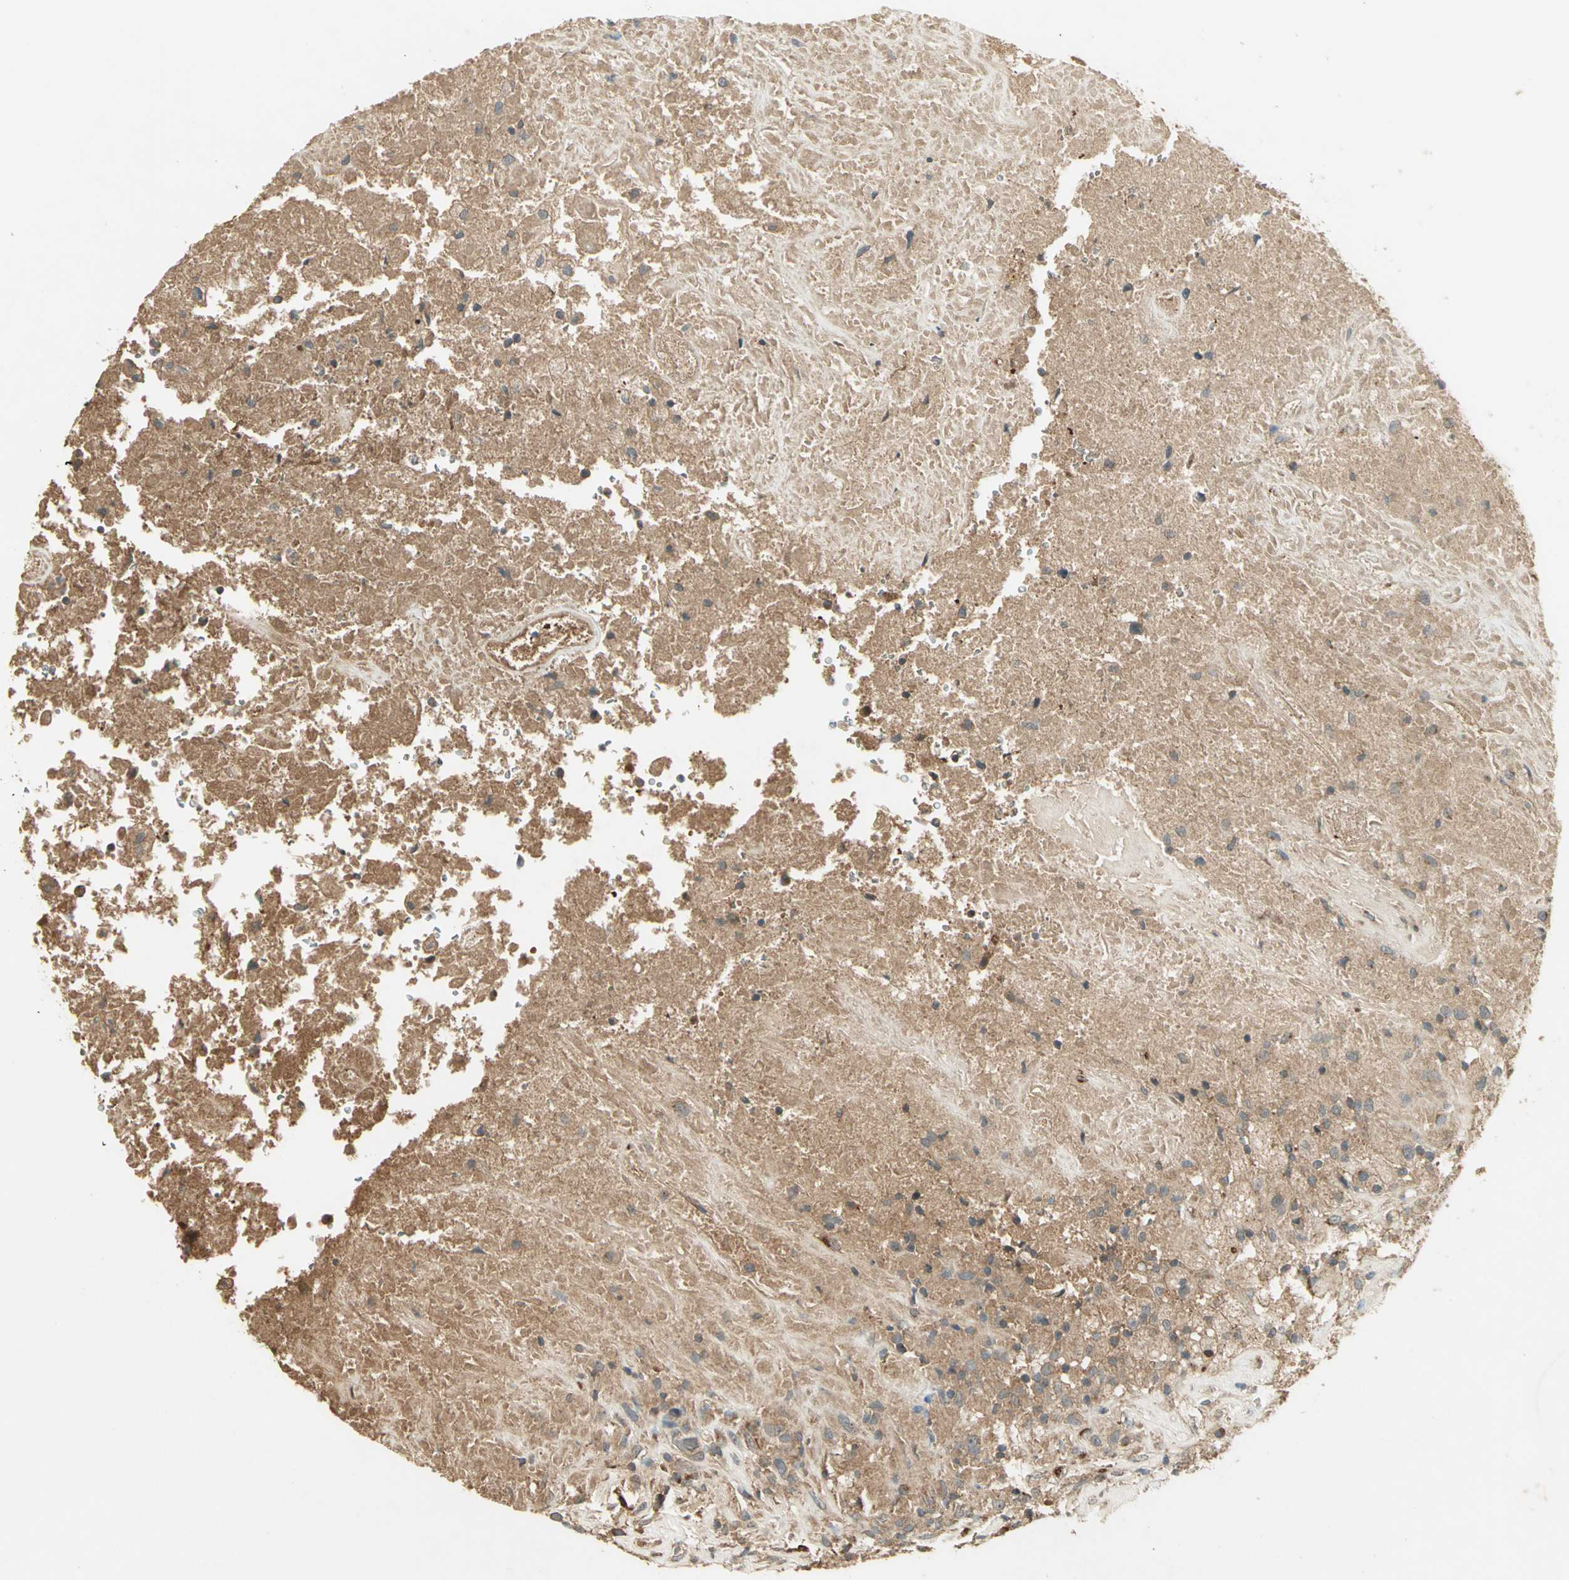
{"staining": {"intensity": "moderate", "quantity": ">75%", "location": "cytoplasmic/membranous"}, "tissue": "testis cancer", "cell_type": "Tumor cells", "image_type": "cancer", "snomed": [{"axis": "morphology", "description": "Necrosis, NOS"}, {"axis": "morphology", "description": "Carcinoma, Embryonal, NOS"}, {"axis": "topography", "description": "Testis"}], "caption": "An IHC histopathology image of tumor tissue is shown. Protein staining in brown labels moderate cytoplasmic/membranous positivity in embryonal carcinoma (testis) within tumor cells.", "gene": "KEAP1", "patient": {"sex": "male", "age": 19}}